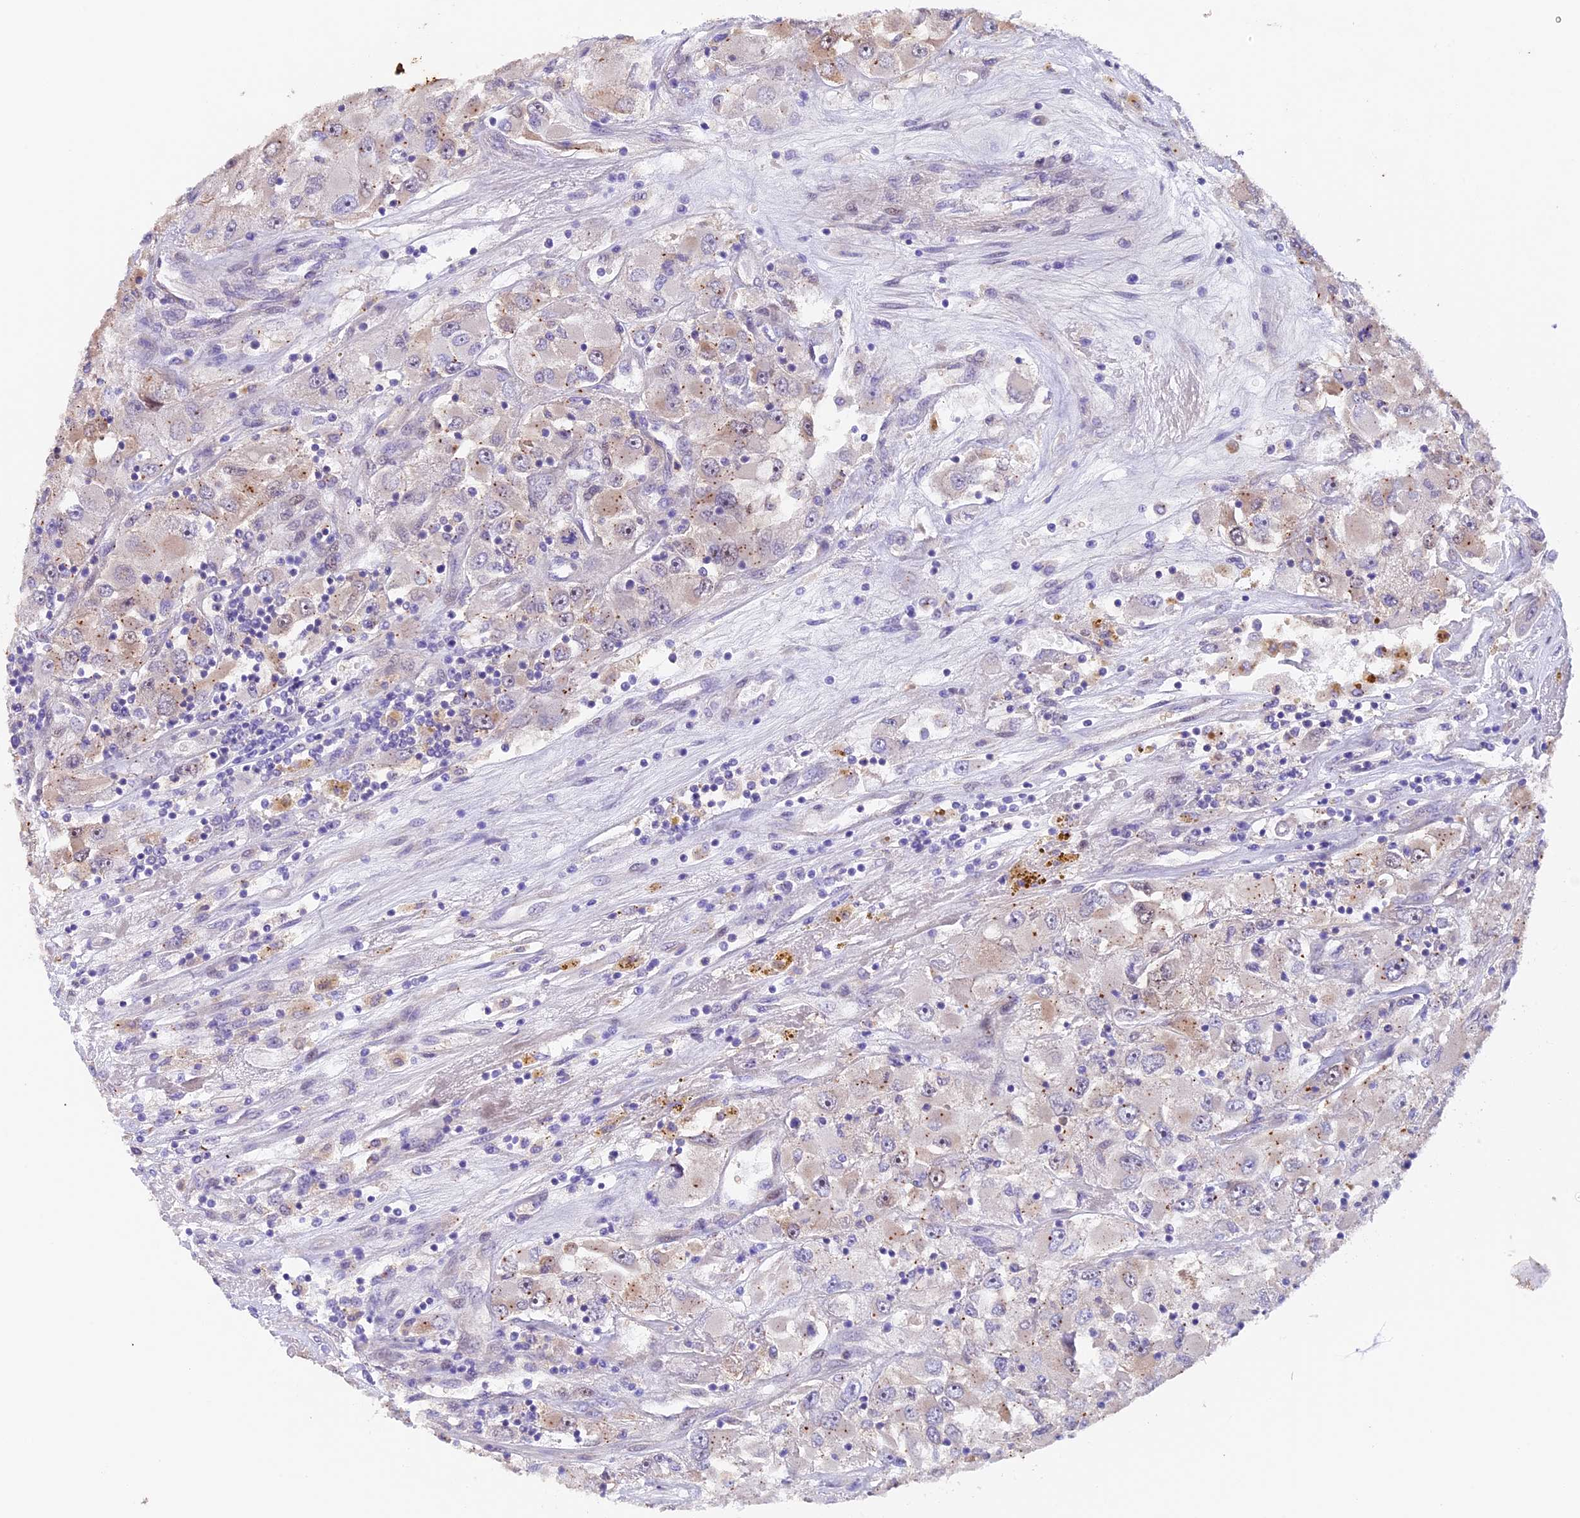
{"staining": {"intensity": "moderate", "quantity": "<25%", "location": "cytoplasmic/membranous"}, "tissue": "renal cancer", "cell_type": "Tumor cells", "image_type": "cancer", "snomed": [{"axis": "morphology", "description": "Adenocarcinoma, NOS"}, {"axis": "topography", "description": "Kidney"}], "caption": "The immunohistochemical stain shows moderate cytoplasmic/membranous expression in tumor cells of renal adenocarcinoma tissue.", "gene": "NCK2", "patient": {"sex": "female", "age": 52}}